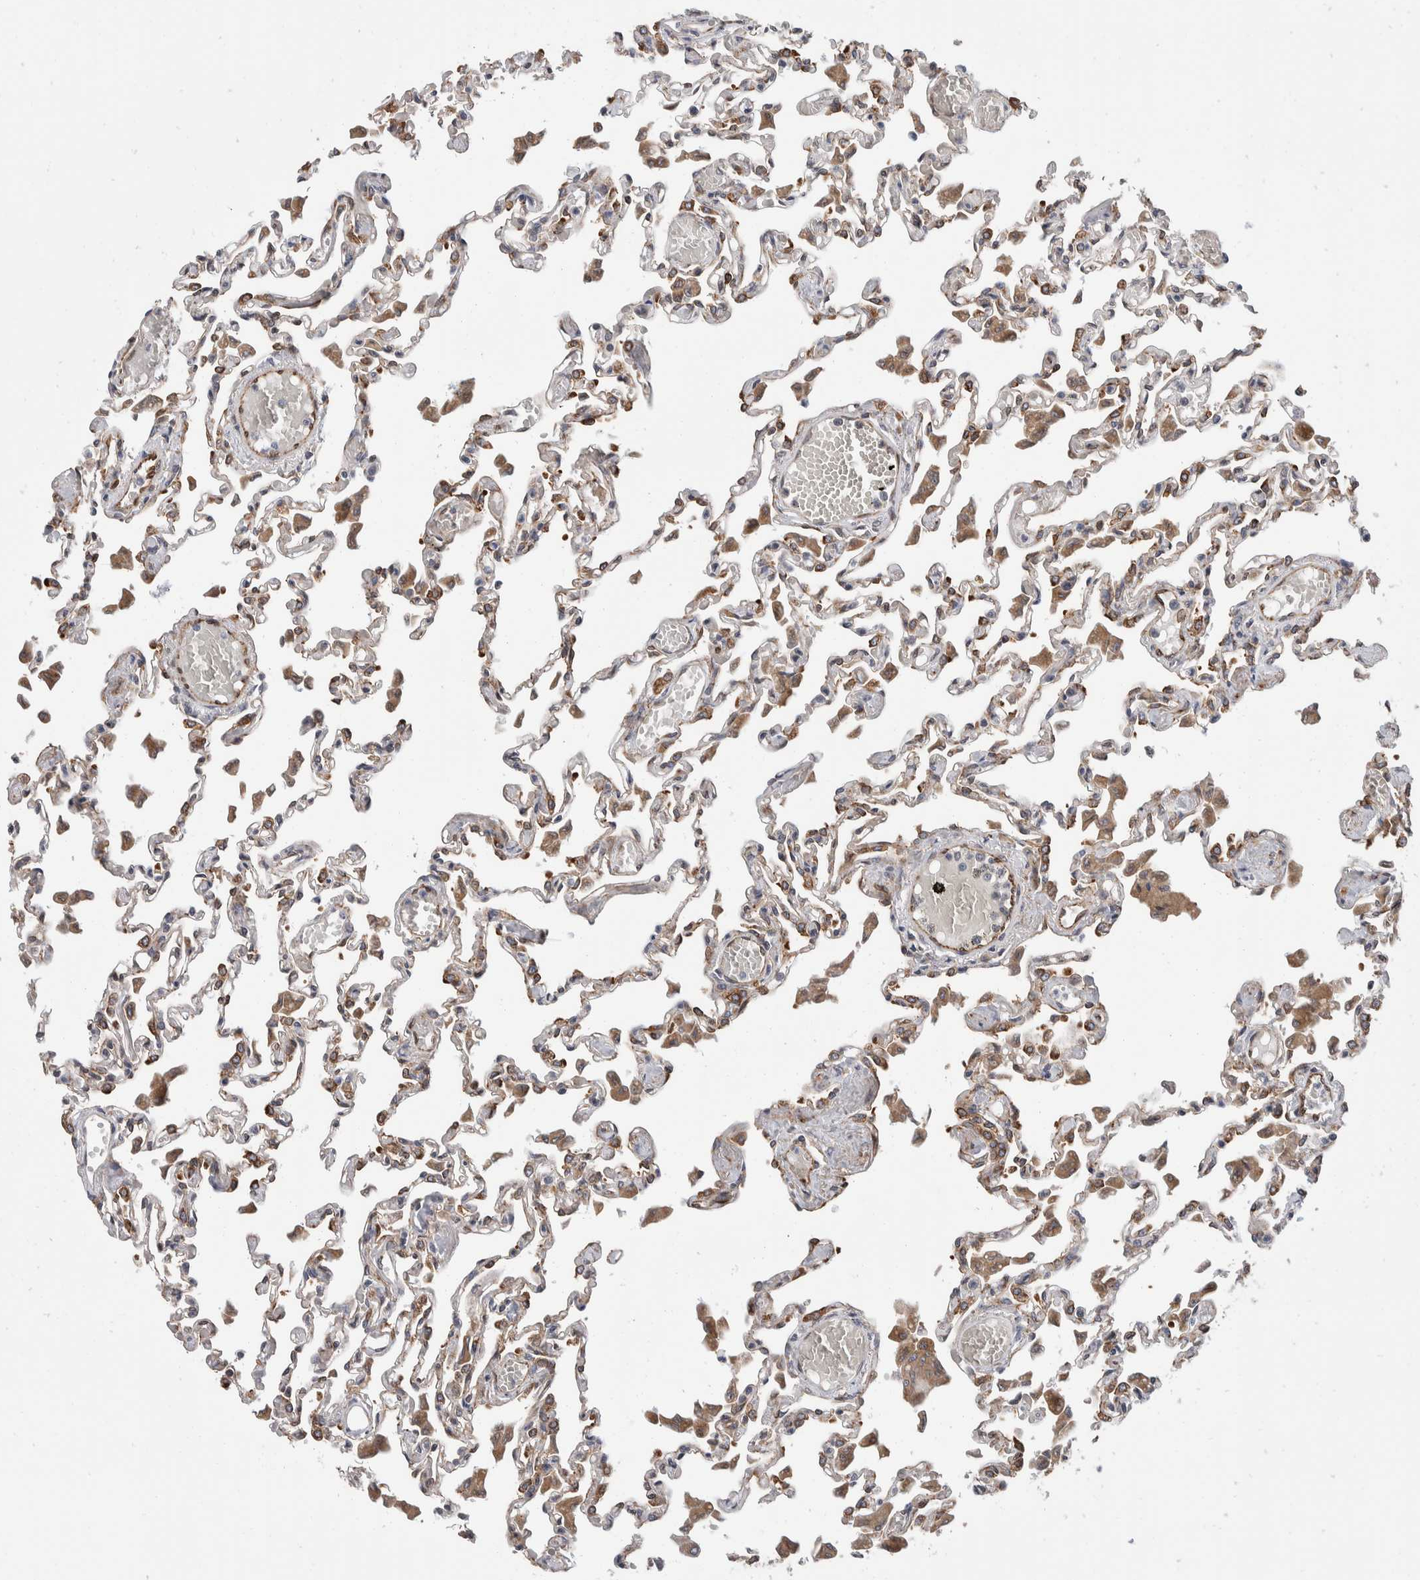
{"staining": {"intensity": "strong", "quantity": "25%-75%", "location": "cytoplasmic/membranous"}, "tissue": "lung", "cell_type": "Alveolar cells", "image_type": "normal", "snomed": [{"axis": "morphology", "description": "Normal tissue, NOS"}, {"axis": "topography", "description": "Bronchus"}, {"axis": "topography", "description": "Lung"}], "caption": "Protein expression analysis of benign lung reveals strong cytoplasmic/membranous staining in approximately 25%-75% of alveolar cells.", "gene": "TMEM245", "patient": {"sex": "female", "age": 49}}